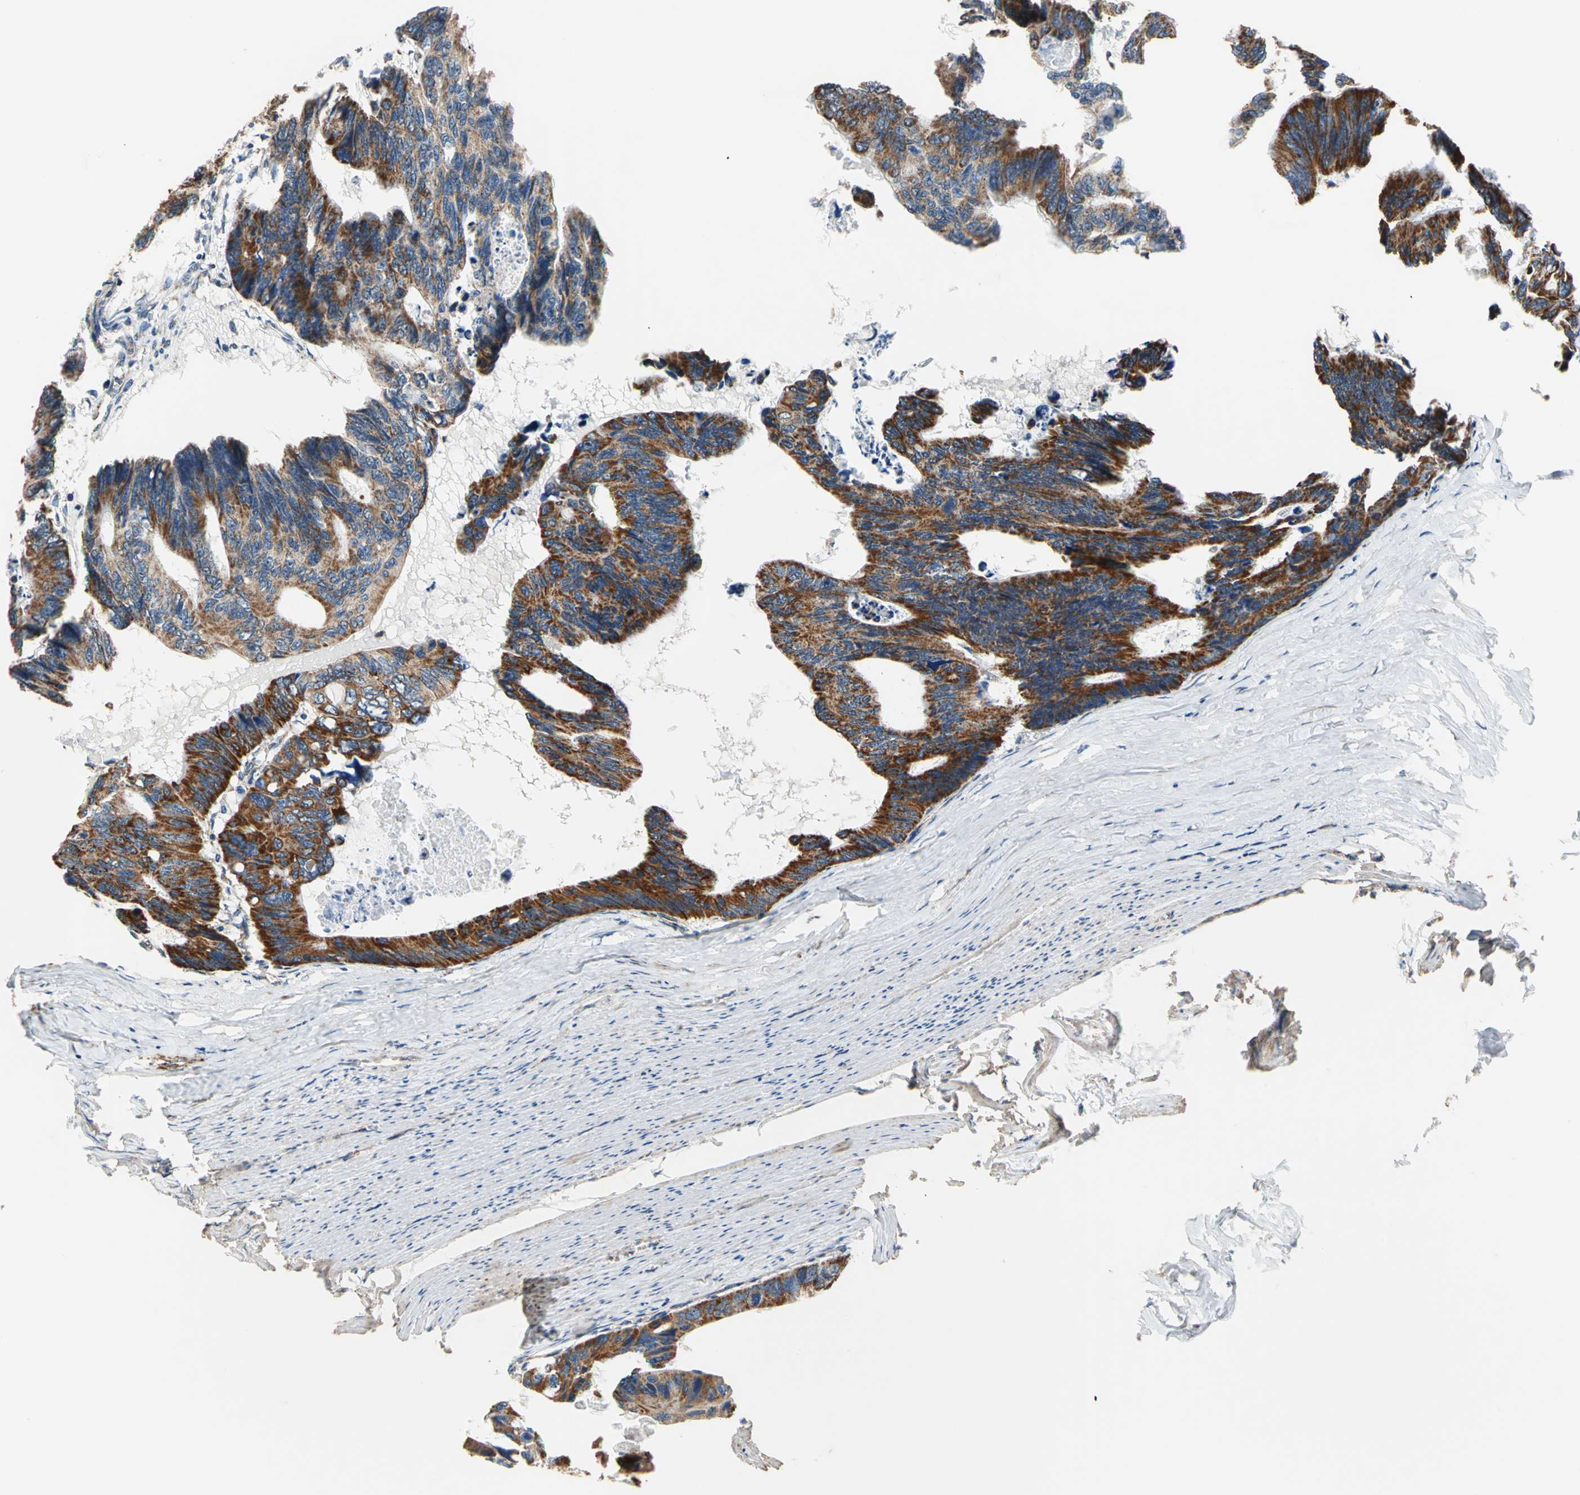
{"staining": {"intensity": "strong", "quantity": ">75%", "location": "cytoplasmic/membranous"}, "tissue": "colorectal cancer", "cell_type": "Tumor cells", "image_type": "cancer", "snomed": [{"axis": "morphology", "description": "Adenocarcinoma, NOS"}, {"axis": "topography", "description": "Colon"}], "caption": "The histopathology image displays staining of colorectal cancer, revealing strong cytoplasmic/membranous protein expression (brown color) within tumor cells. (DAB IHC with brightfield microscopy, high magnification).", "gene": "MRPS22", "patient": {"sex": "female", "age": 55}}